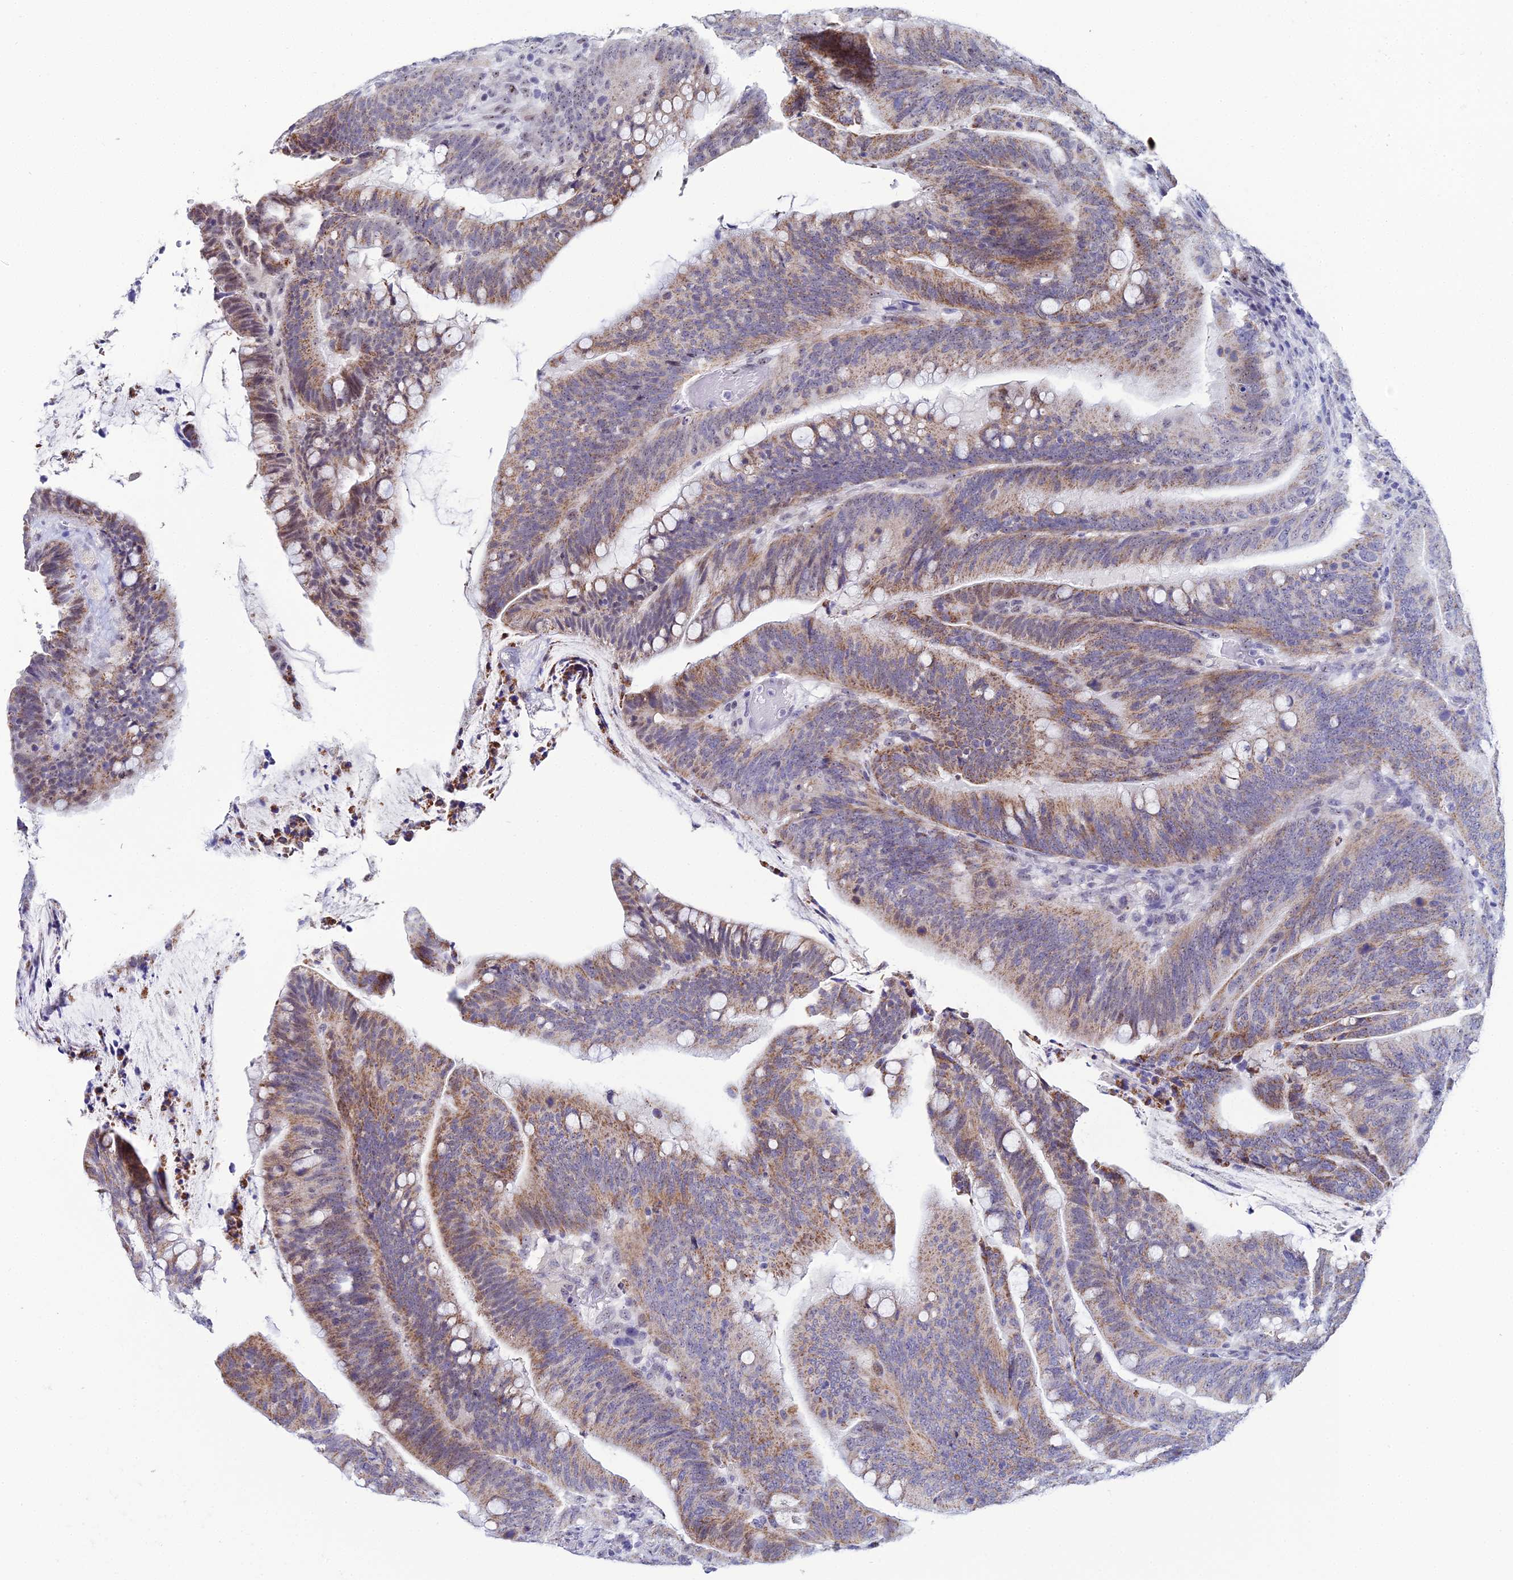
{"staining": {"intensity": "moderate", "quantity": "25%-75%", "location": "cytoplasmic/membranous"}, "tissue": "colorectal cancer", "cell_type": "Tumor cells", "image_type": "cancer", "snomed": [{"axis": "morphology", "description": "Adenocarcinoma, NOS"}, {"axis": "topography", "description": "Colon"}], "caption": "Protein analysis of colorectal adenocarcinoma tissue reveals moderate cytoplasmic/membranous staining in approximately 25%-75% of tumor cells.", "gene": "PLPP4", "patient": {"sex": "female", "age": 66}}